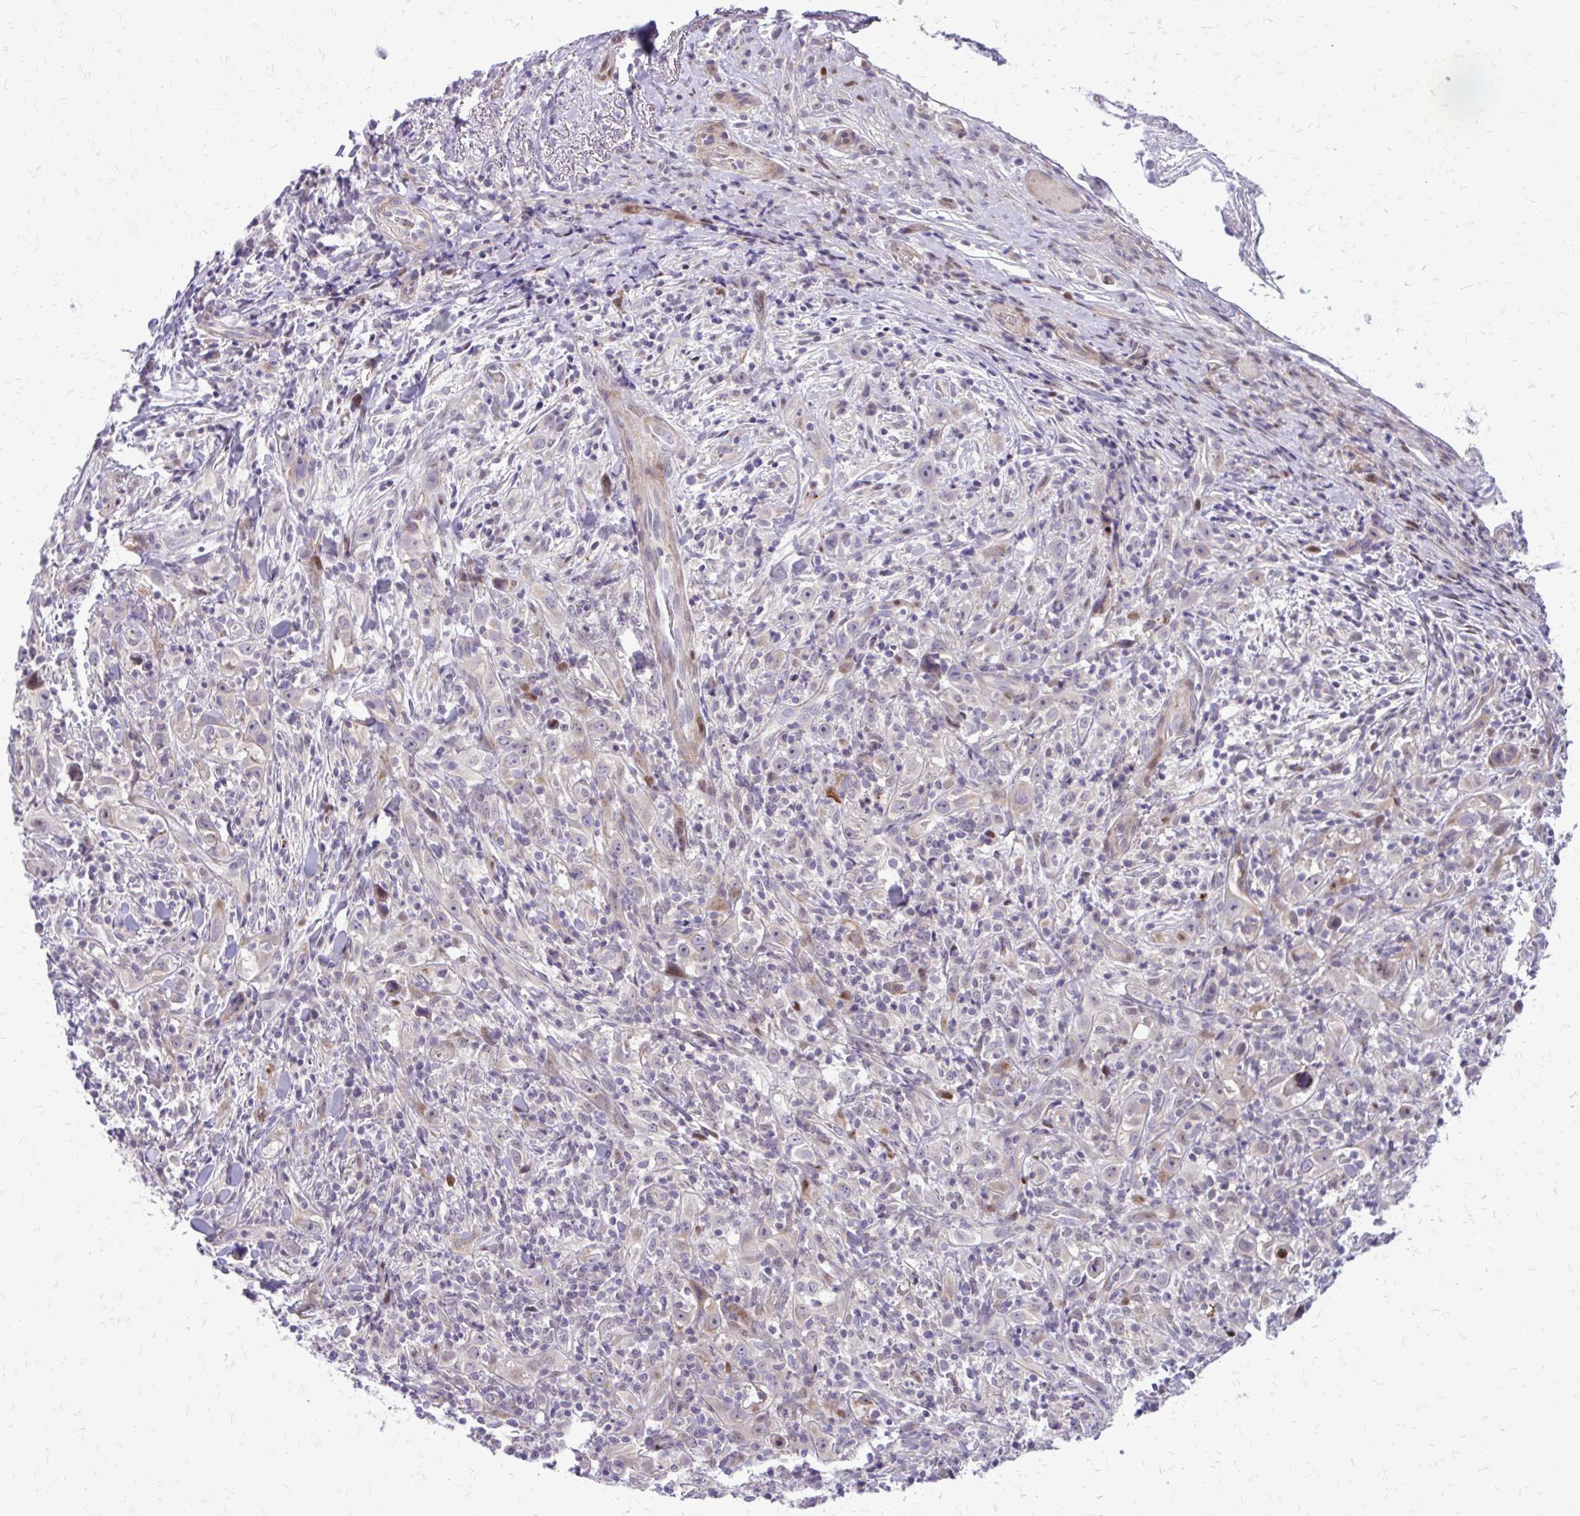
{"staining": {"intensity": "negative", "quantity": "none", "location": "none"}, "tissue": "head and neck cancer", "cell_type": "Tumor cells", "image_type": "cancer", "snomed": [{"axis": "morphology", "description": "Squamous cell carcinoma, NOS"}, {"axis": "topography", "description": "Head-Neck"}], "caption": "Squamous cell carcinoma (head and neck) was stained to show a protein in brown. There is no significant expression in tumor cells.", "gene": "PPDPFL", "patient": {"sex": "female", "age": 95}}